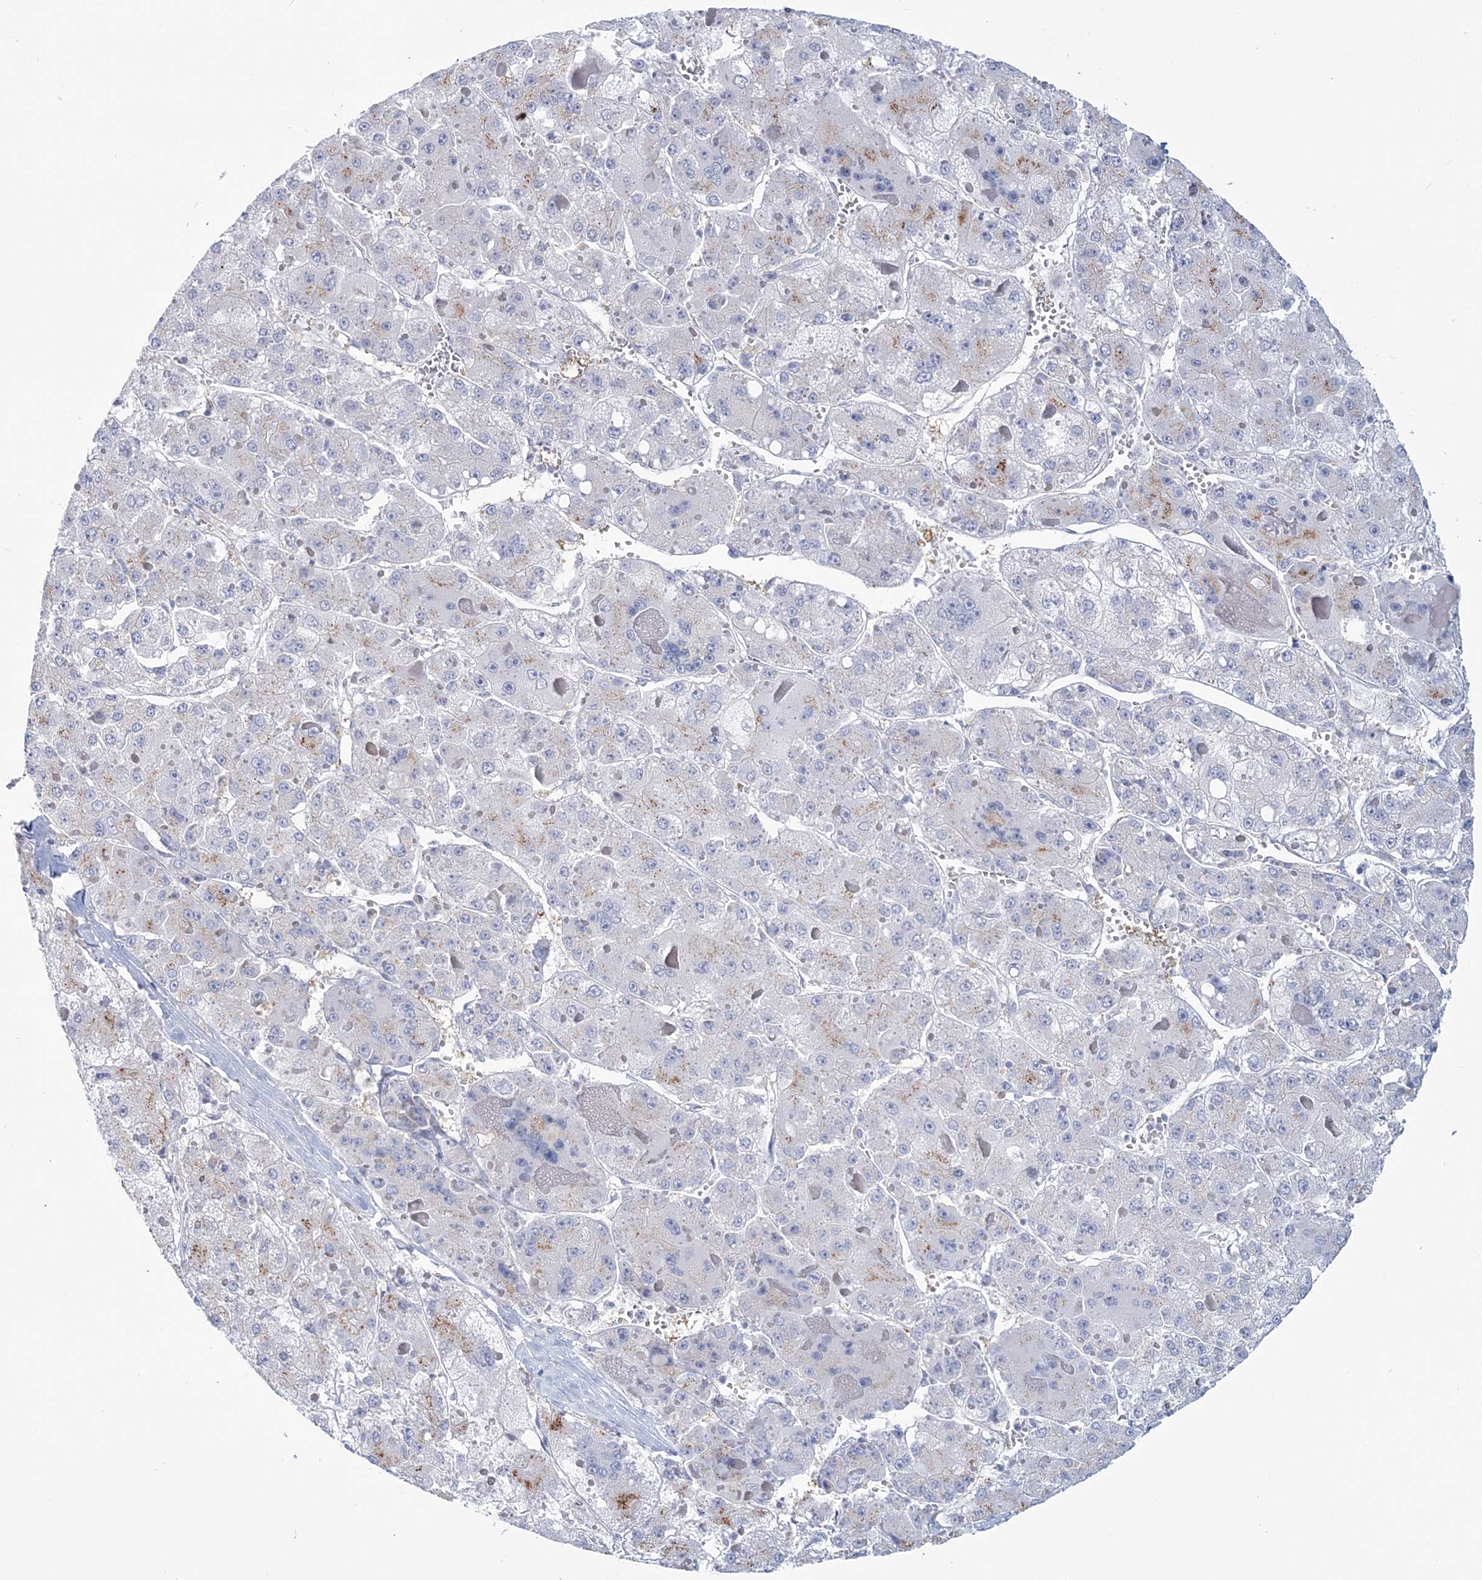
{"staining": {"intensity": "weak", "quantity": "<25%", "location": "cytoplasmic/membranous"}, "tissue": "liver cancer", "cell_type": "Tumor cells", "image_type": "cancer", "snomed": [{"axis": "morphology", "description": "Carcinoma, Hepatocellular, NOS"}, {"axis": "topography", "description": "Liver"}], "caption": "Tumor cells show no significant positivity in hepatocellular carcinoma (liver).", "gene": "ADGB", "patient": {"sex": "female", "age": 73}}